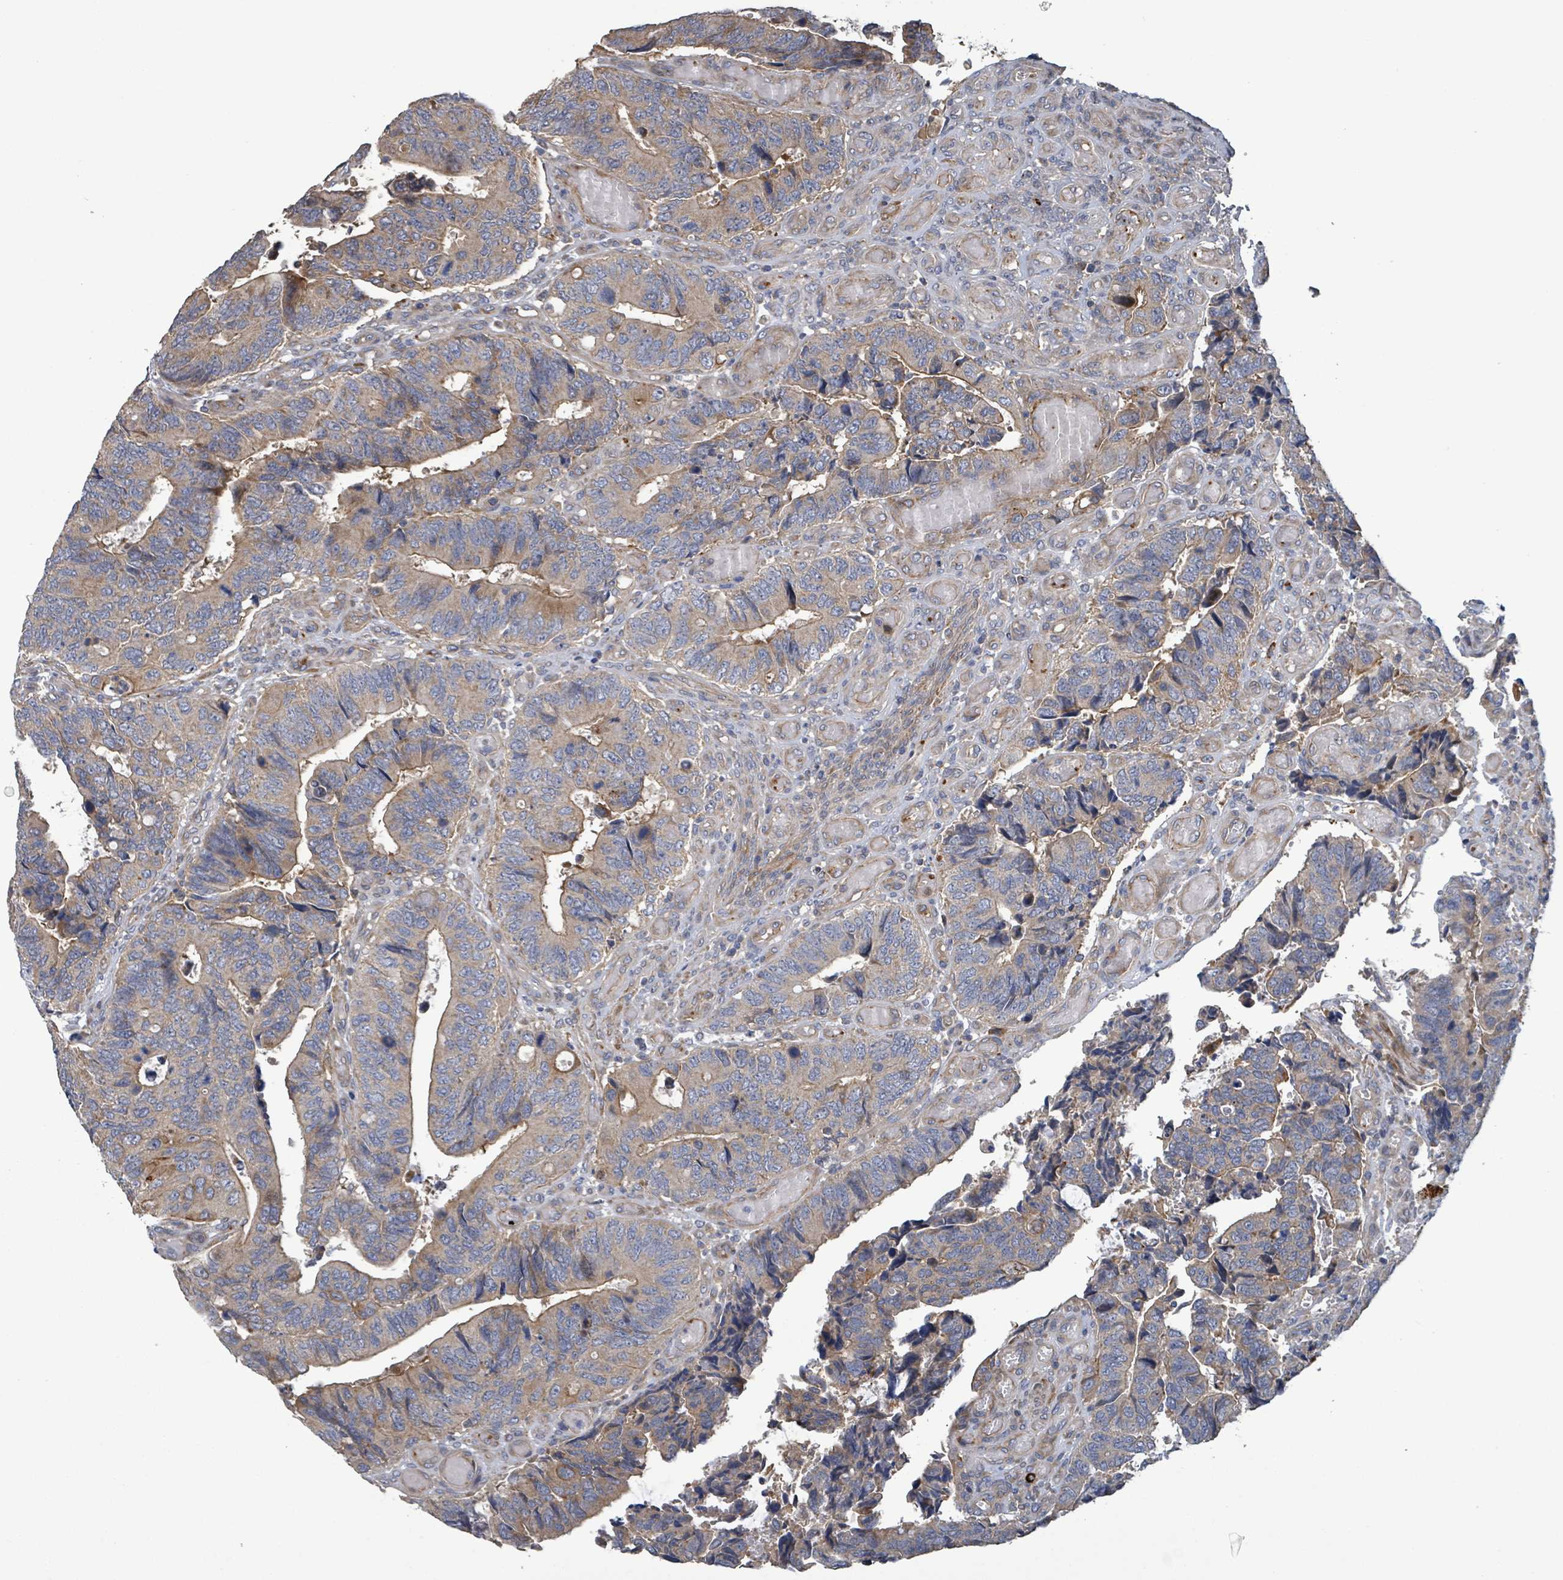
{"staining": {"intensity": "weak", "quantity": "25%-75%", "location": "cytoplasmic/membranous"}, "tissue": "colorectal cancer", "cell_type": "Tumor cells", "image_type": "cancer", "snomed": [{"axis": "morphology", "description": "Adenocarcinoma, NOS"}, {"axis": "topography", "description": "Colon"}], "caption": "Tumor cells show weak cytoplasmic/membranous positivity in about 25%-75% of cells in colorectal cancer (adenocarcinoma).", "gene": "PLAAT1", "patient": {"sex": "male", "age": 87}}